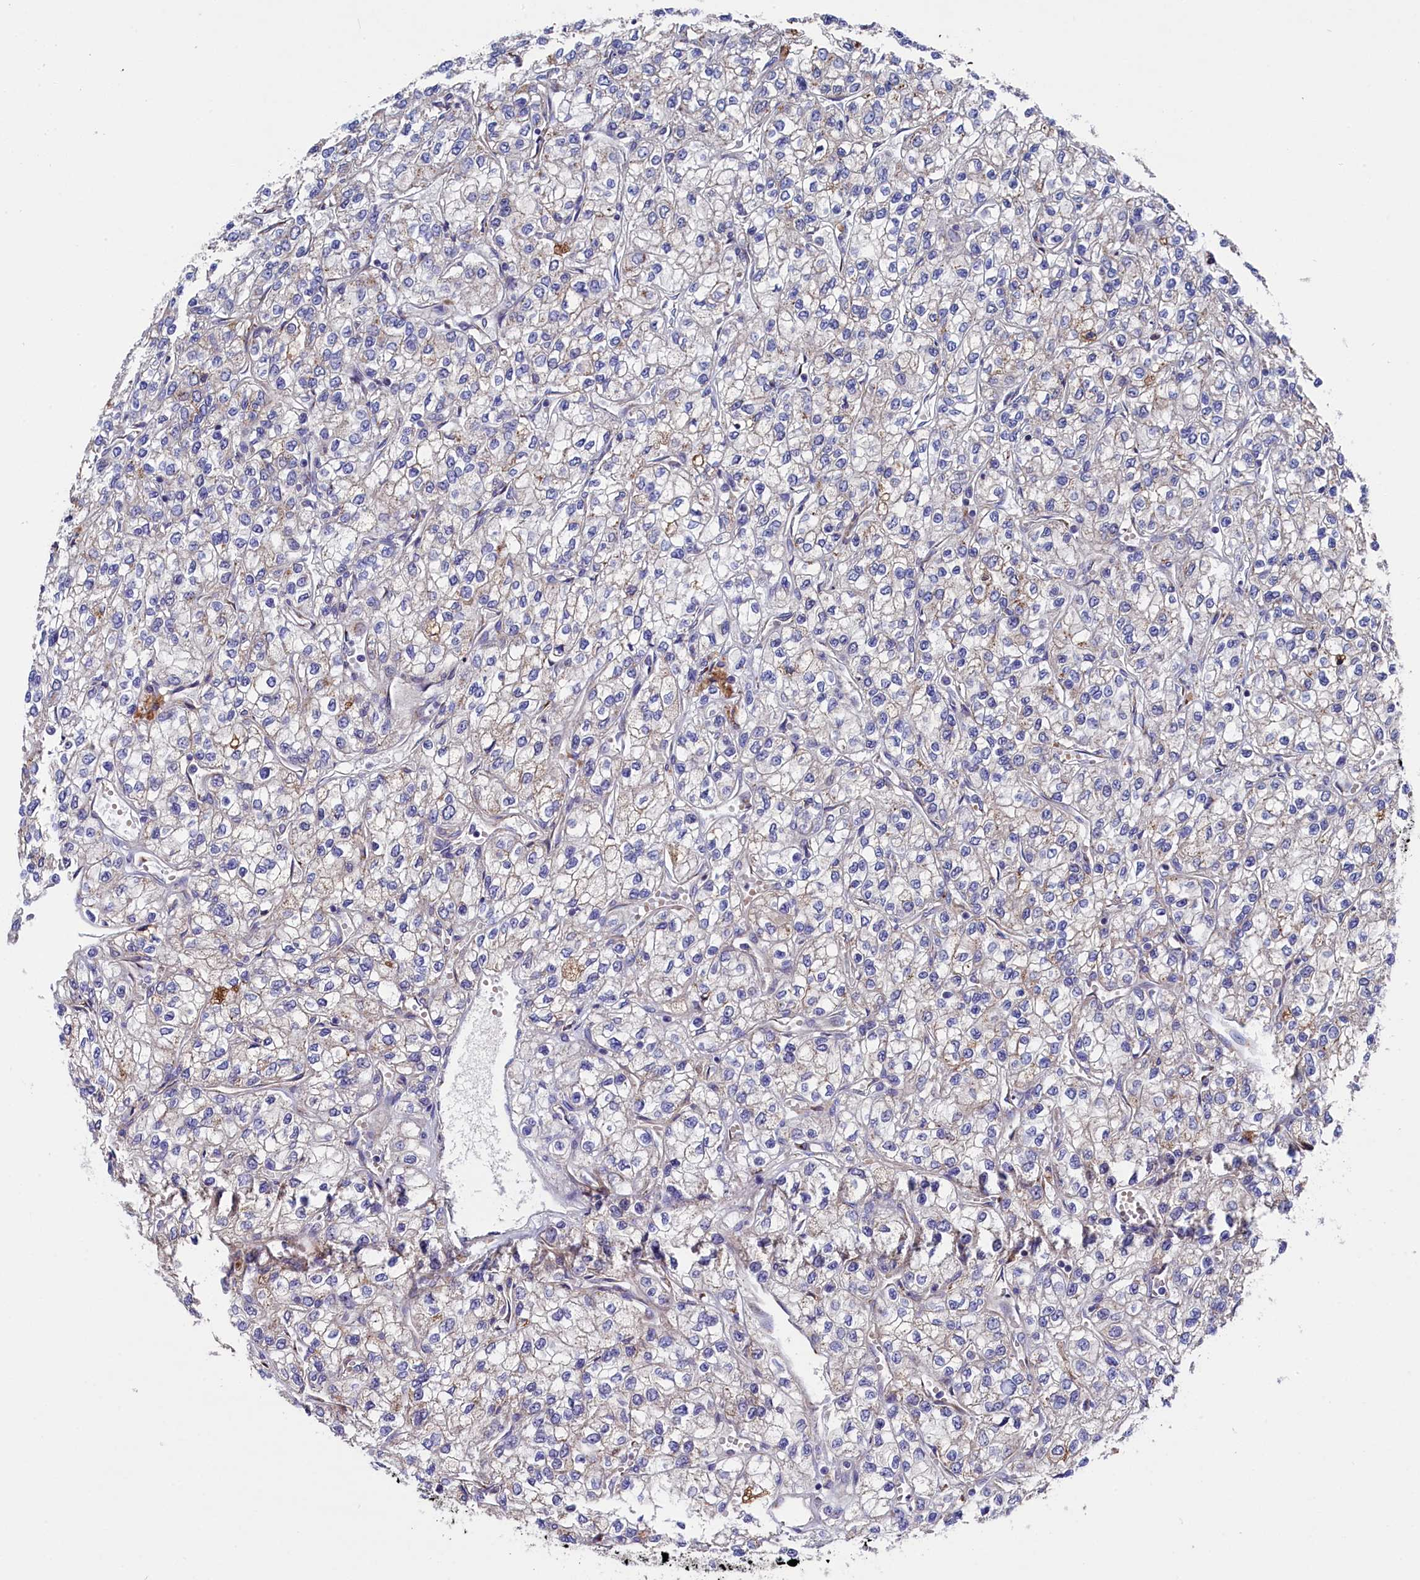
{"staining": {"intensity": "negative", "quantity": "none", "location": "none"}, "tissue": "renal cancer", "cell_type": "Tumor cells", "image_type": "cancer", "snomed": [{"axis": "morphology", "description": "Adenocarcinoma, NOS"}, {"axis": "topography", "description": "Kidney"}], "caption": "The photomicrograph displays no staining of tumor cells in renal cancer (adenocarcinoma).", "gene": "GPR108", "patient": {"sex": "male", "age": 80}}